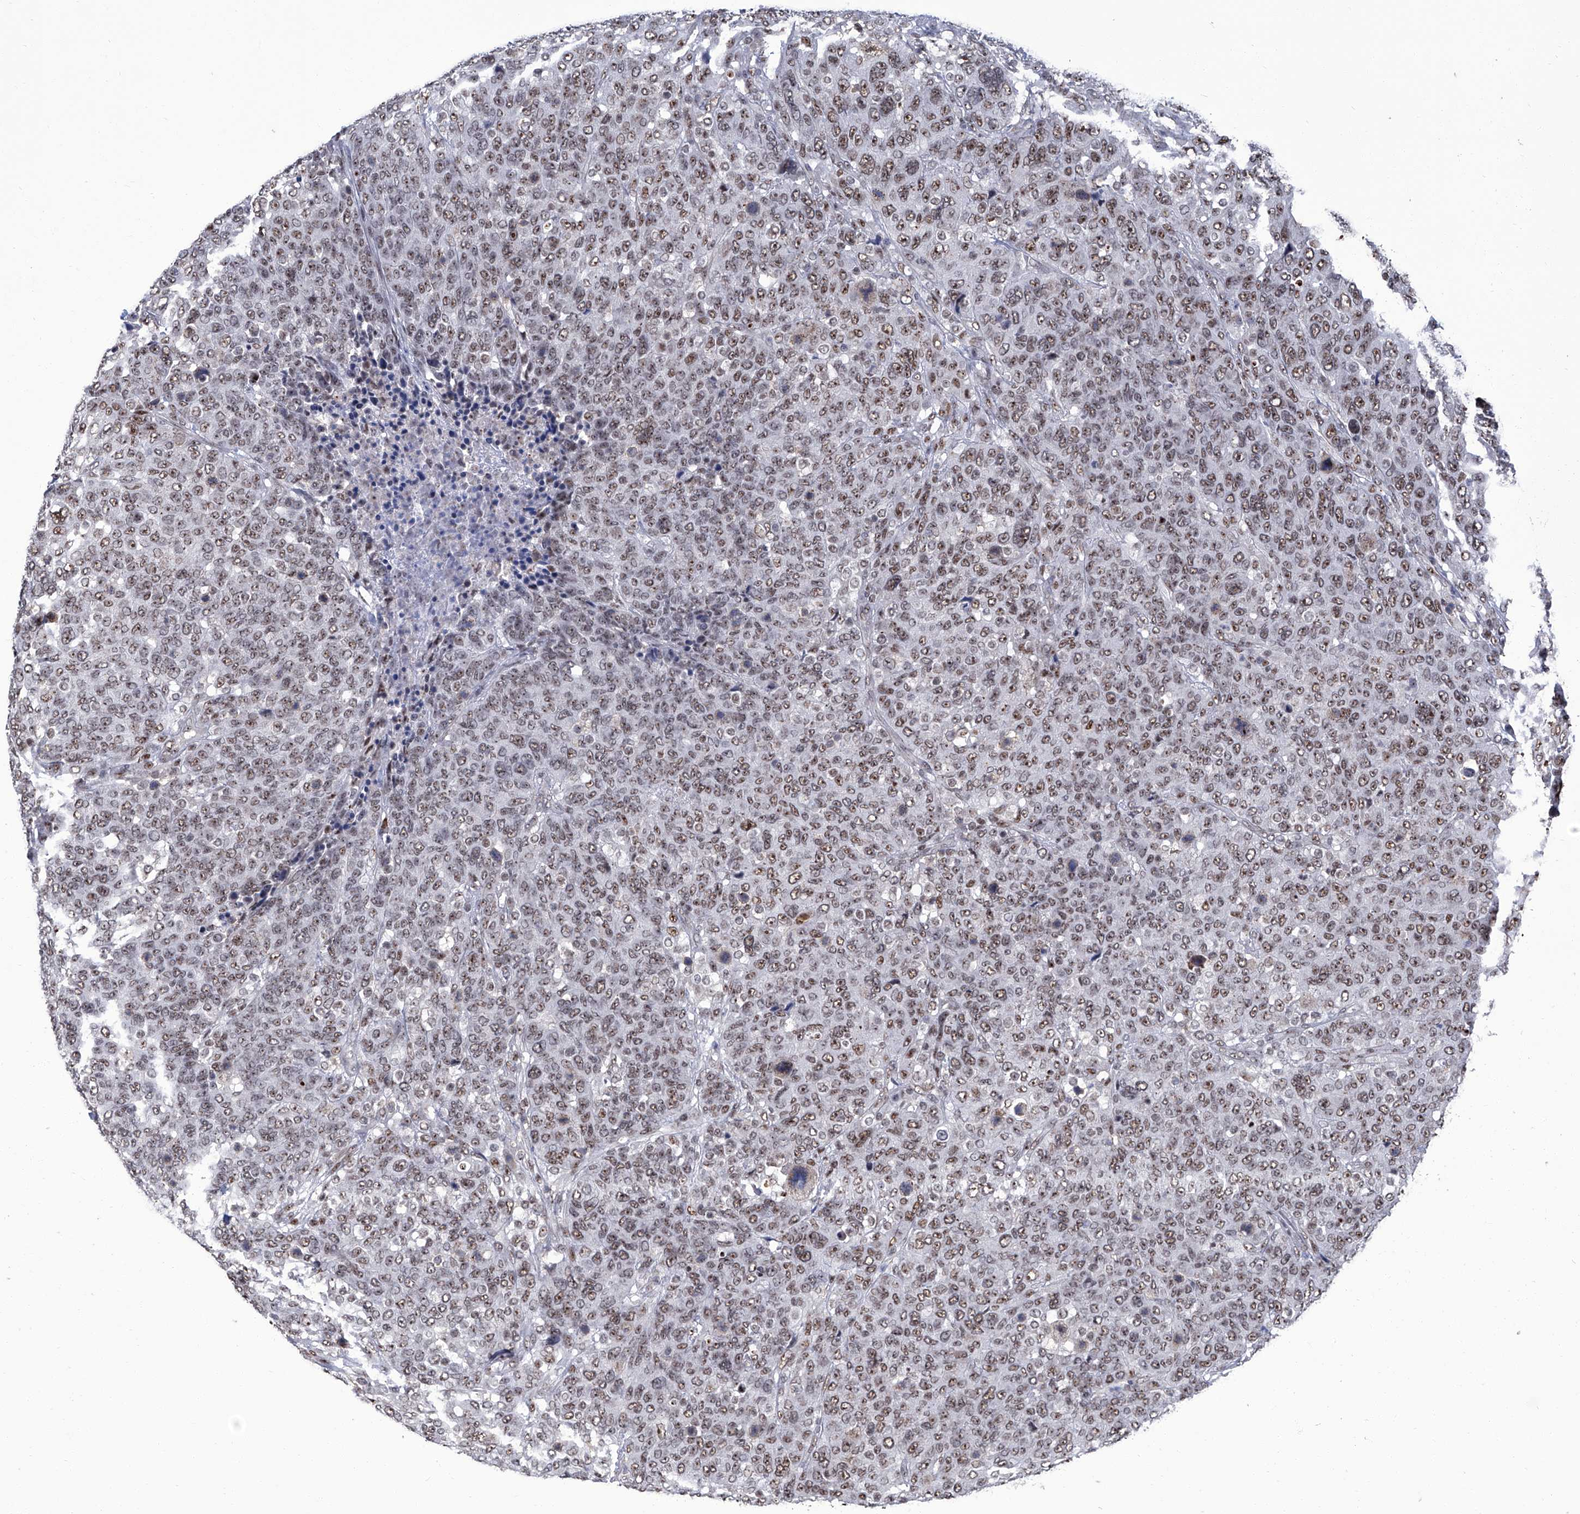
{"staining": {"intensity": "moderate", "quantity": ">75%", "location": "nuclear"}, "tissue": "breast cancer", "cell_type": "Tumor cells", "image_type": "cancer", "snomed": [{"axis": "morphology", "description": "Duct carcinoma"}, {"axis": "topography", "description": "Breast"}], "caption": "High-power microscopy captured an immunohistochemistry (IHC) photomicrograph of breast cancer, revealing moderate nuclear expression in about >75% of tumor cells.", "gene": "CMTR1", "patient": {"sex": "female", "age": 37}}